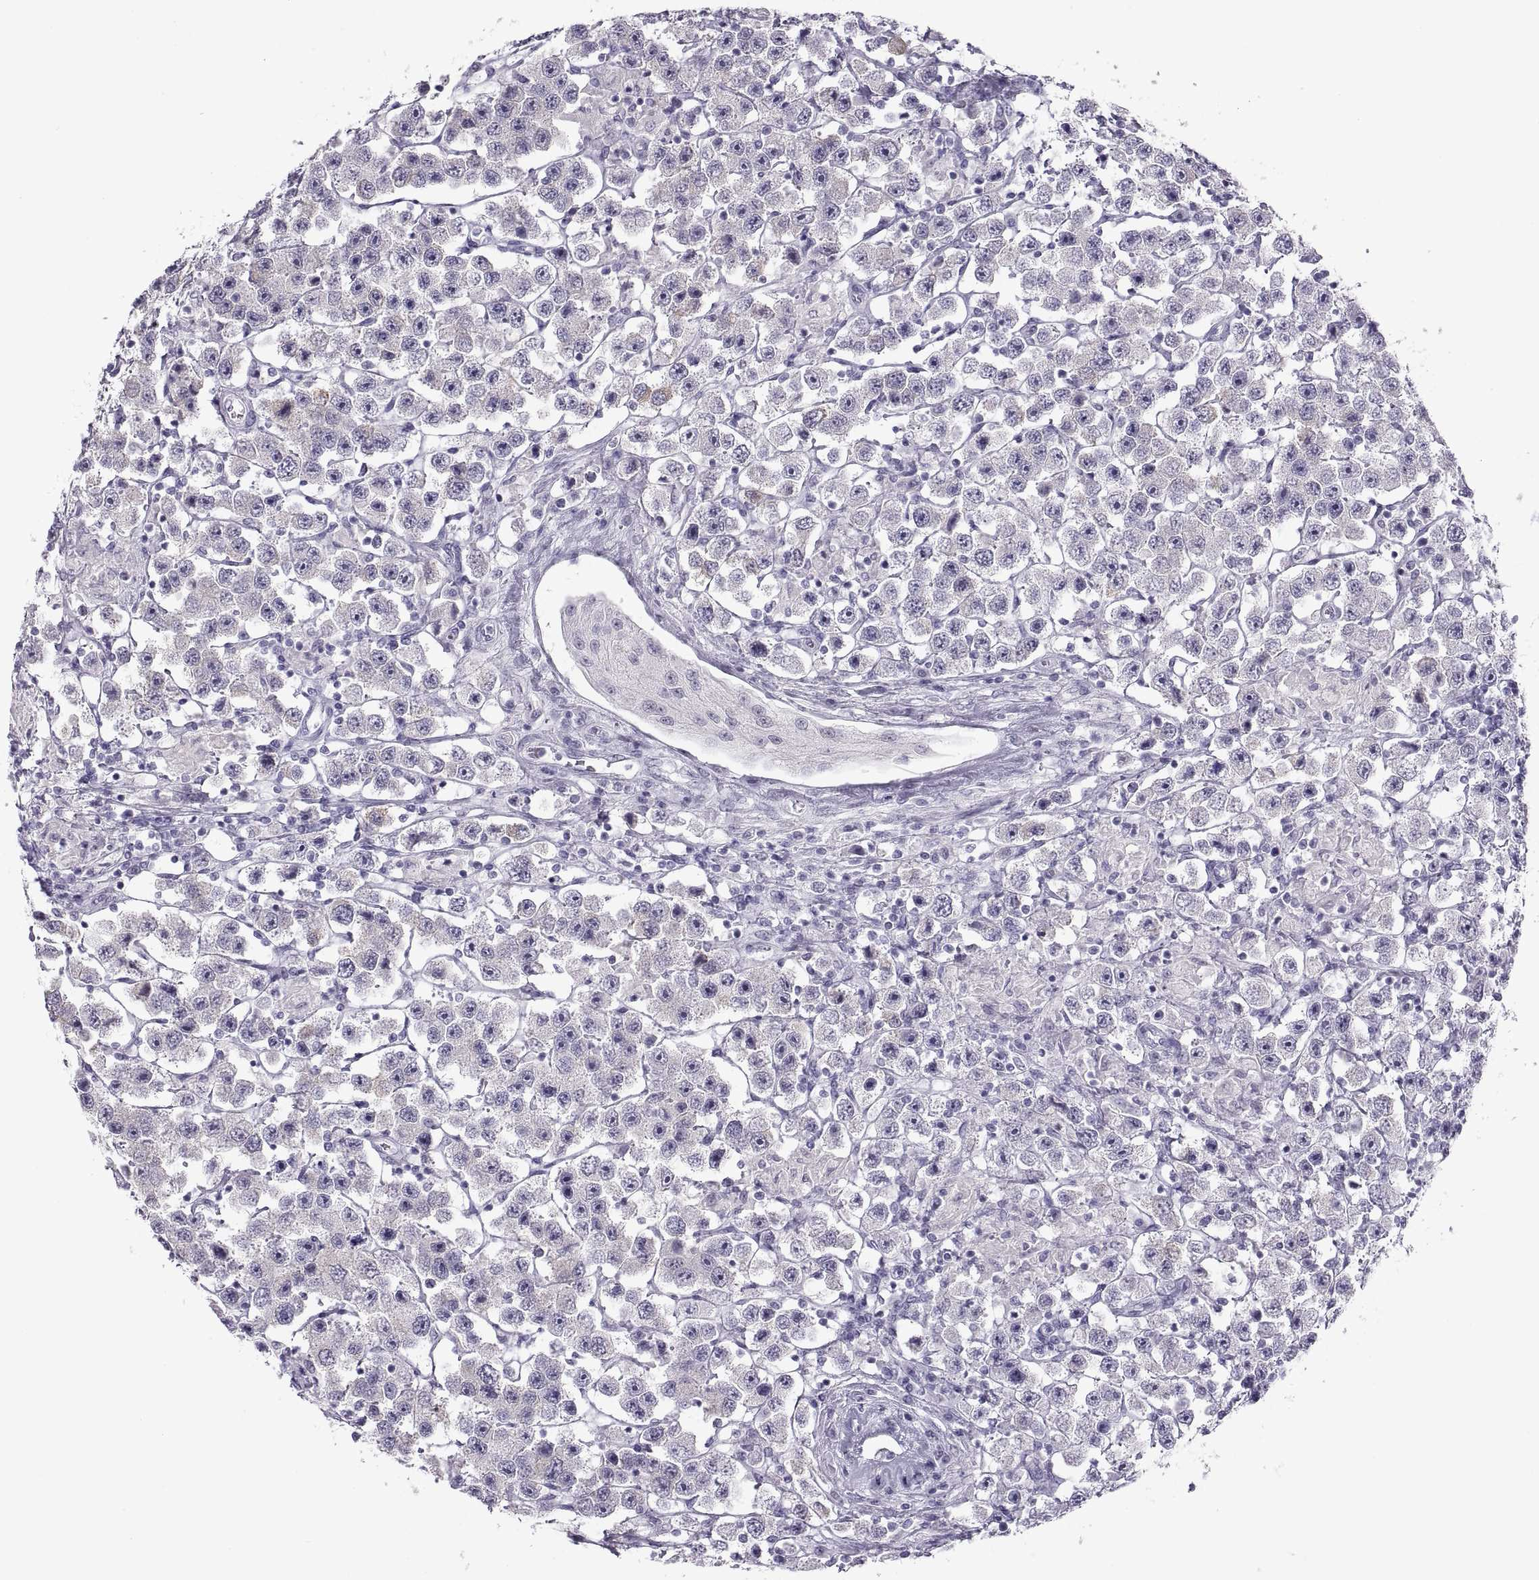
{"staining": {"intensity": "negative", "quantity": "none", "location": "none"}, "tissue": "testis cancer", "cell_type": "Tumor cells", "image_type": "cancer", "snomed": [{"axis": "morphology", "description": "Seminoma, NOS"}, {"axis": "topography", "description": "Testis"}], "caption": "Immunohistochemical staining of testis cancer (seminoma) reveals no significant staining in tumor cells.", "gene": "C3orf22", "patient": {"sex": "male", "age": 45}}